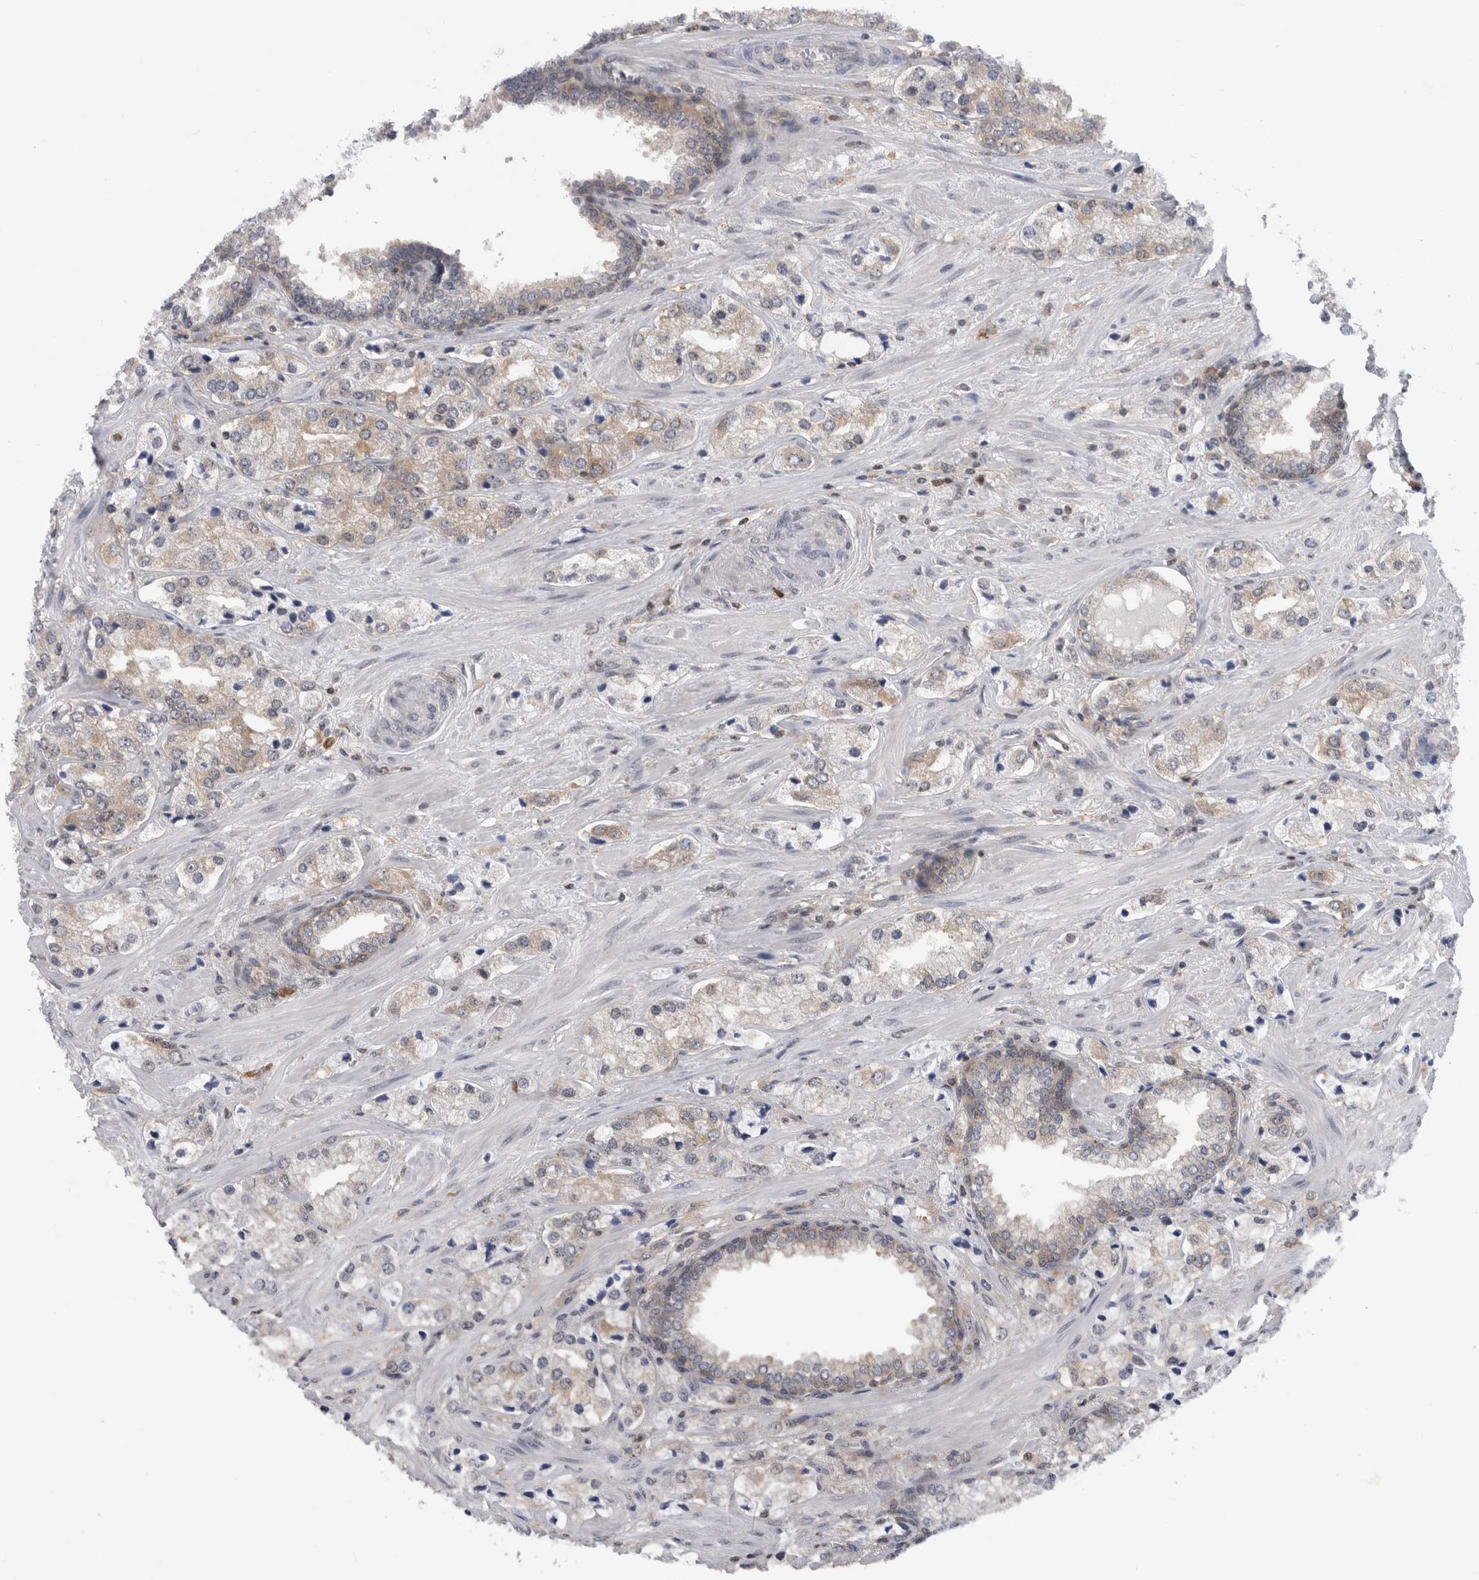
{"staining": {"intensity": "weak", "quantity": "25%-75%", "location": "cytoplasmic/membranous"}, "tissue": "prostate cancer", "cell_type": "Tumor cells", "image_type": "cancer", "snomed": [{"axis": "morphology", "description": "Adenocarcinoma, High grade"}, {"axis": "topography", "description": "Prostate"}], "caption": "Immunohistochemical staining of prostate adenocarcinoma (high-grade) displays low levels of weak cytoplasmic/membranous expression in approximately 25%-75% of tumor cells.", "gene": "CACYBP", "patient": {"sex": "male", "age": 66}}